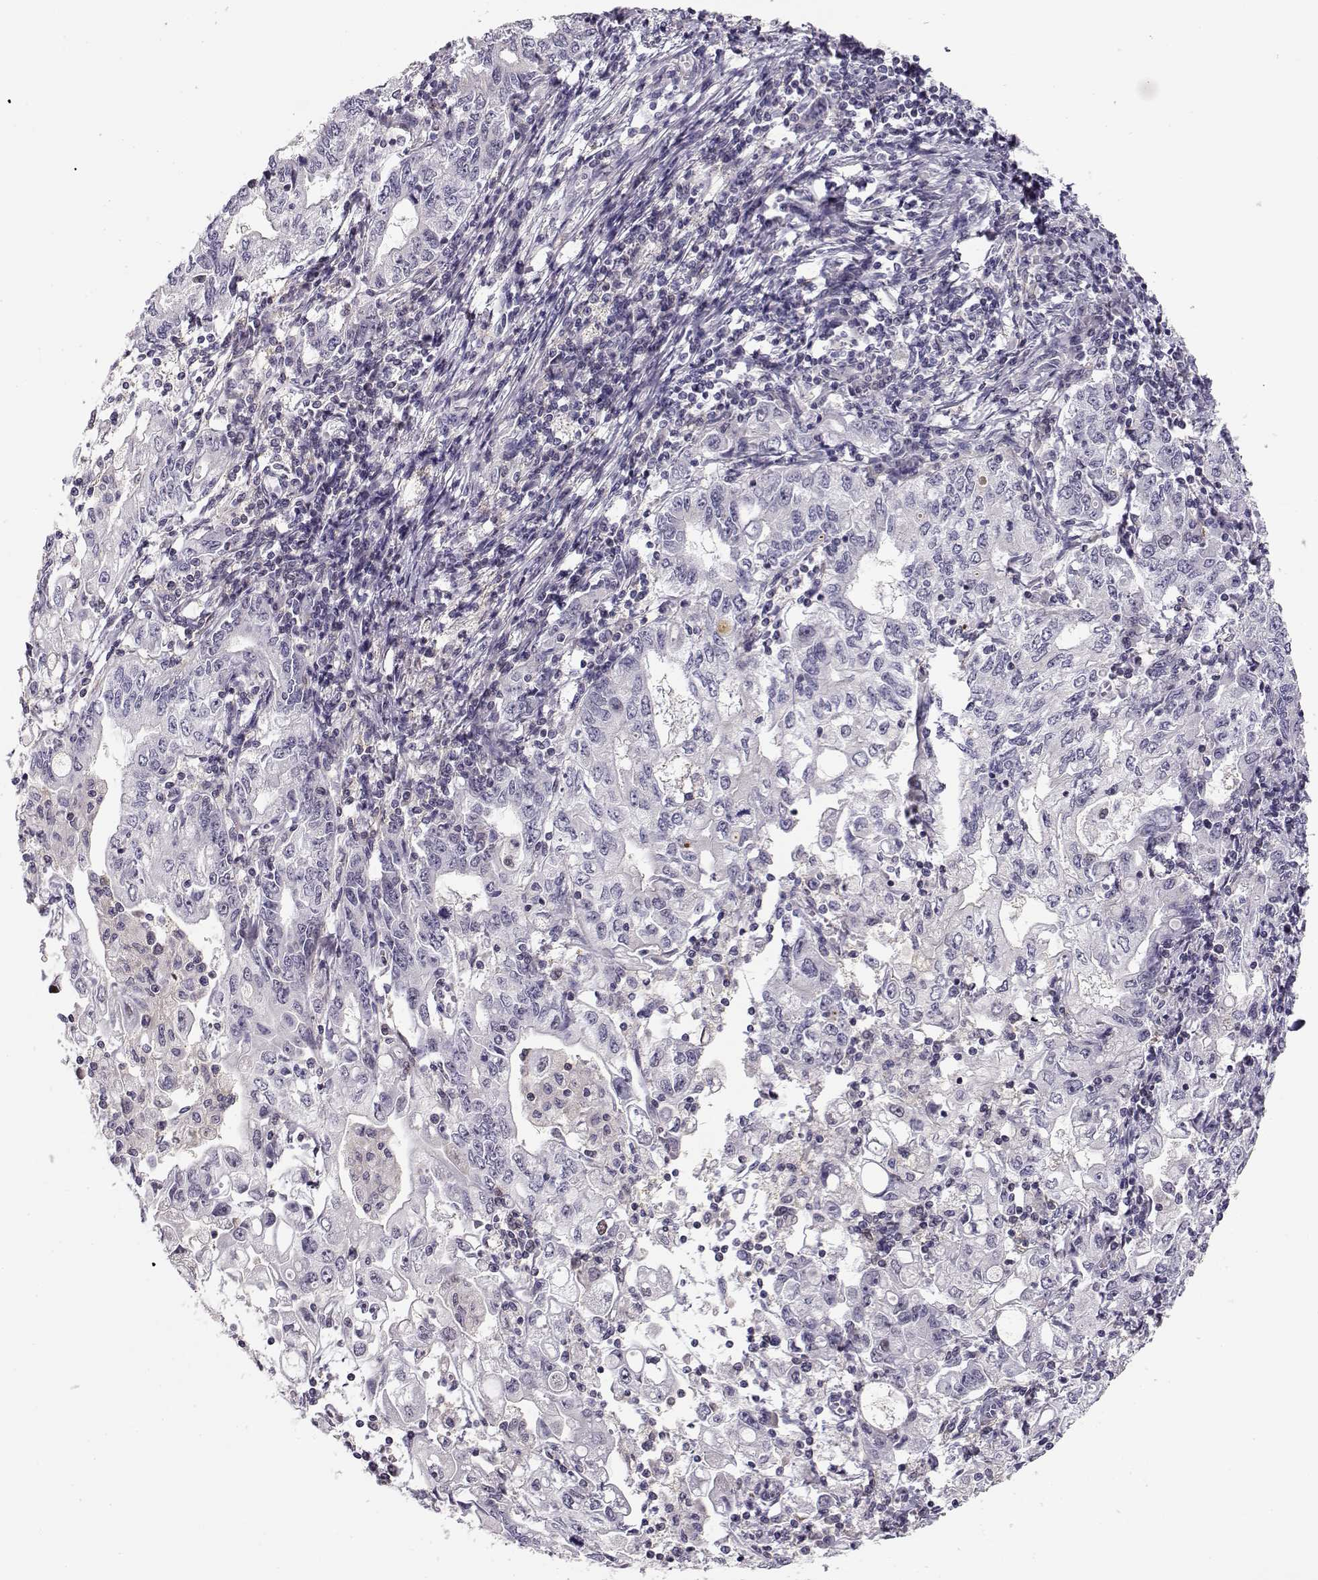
{"staining": {"intensity": "negative", "quantity": "none", "location": "none"}, "tissue": "stomach cancer", "cell_type": "Tumor cells", "image_type": "cancer", "snomed": [{"axis": "morphology", "description": "Adenocarcinoma, NOS"}, {"axis": "topography", "description": "Stomach, lower"}], "caption": "Immunohistochemical staining of stomach cancer (adenocarcinoma) demonstrates no significant positivity in tumor cells.", "gene": "TEPP", "patient": {"sex": "female", "age": 72}}